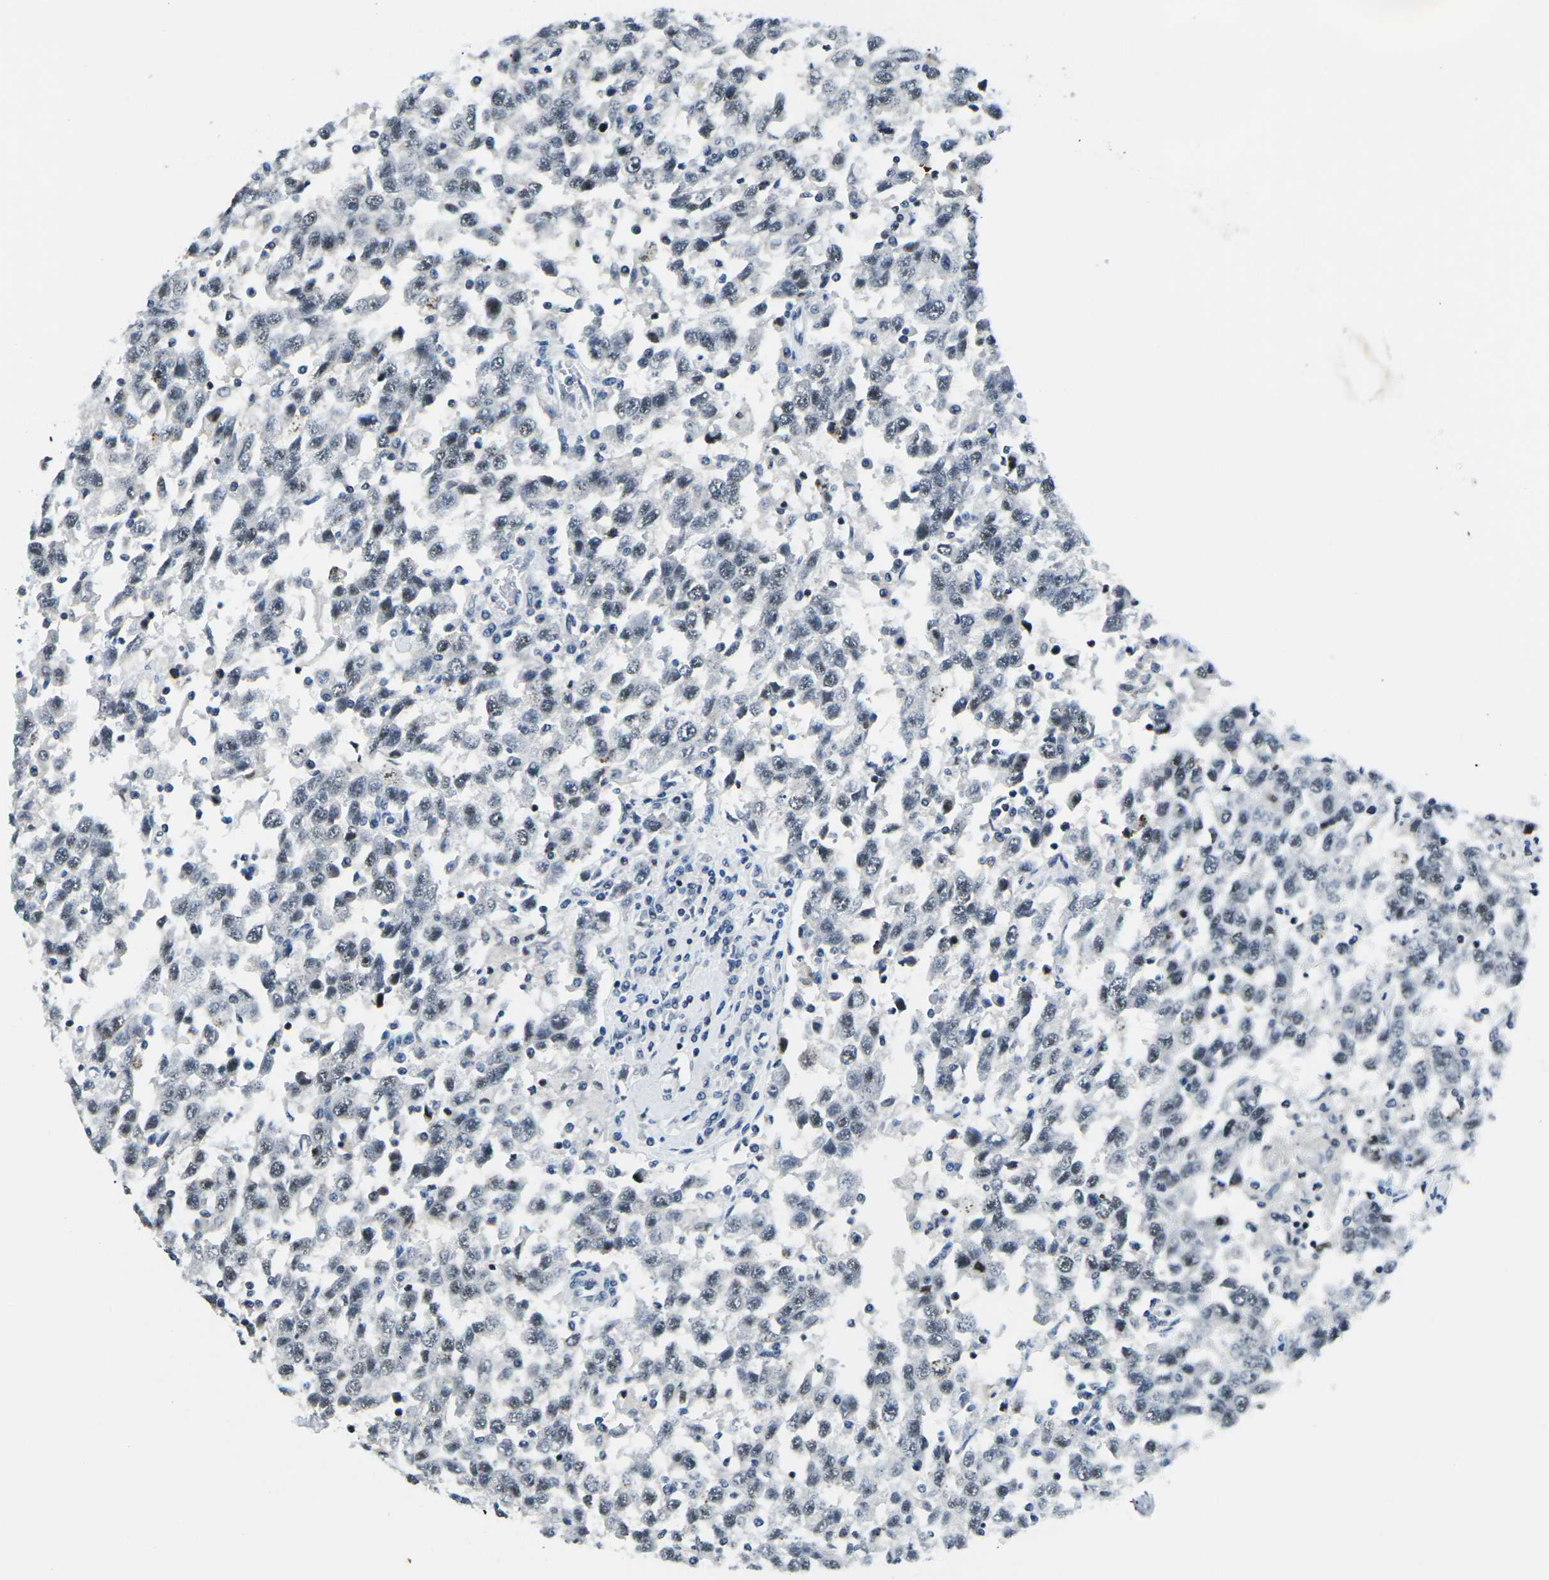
{"staining": {"intensity": "strong", "quantity": "25%-75%", "location": "nuclear"}, "tissue": "testis cancer", "cell_type": "Tumor cells", "image_type": "cancer", "snomed": [{"axis": "morphology", "description": "Seminoma, NOS"}, {"axis": "topography", "description": "Testis"}], "caption": "A micrograph of human testis cancer (seminoma) stained for a protein demonstrates strong nuclear brown staining in tumor cells.", "gene": "PRPF8", "patient": {"sex": "male", "age": 41}}